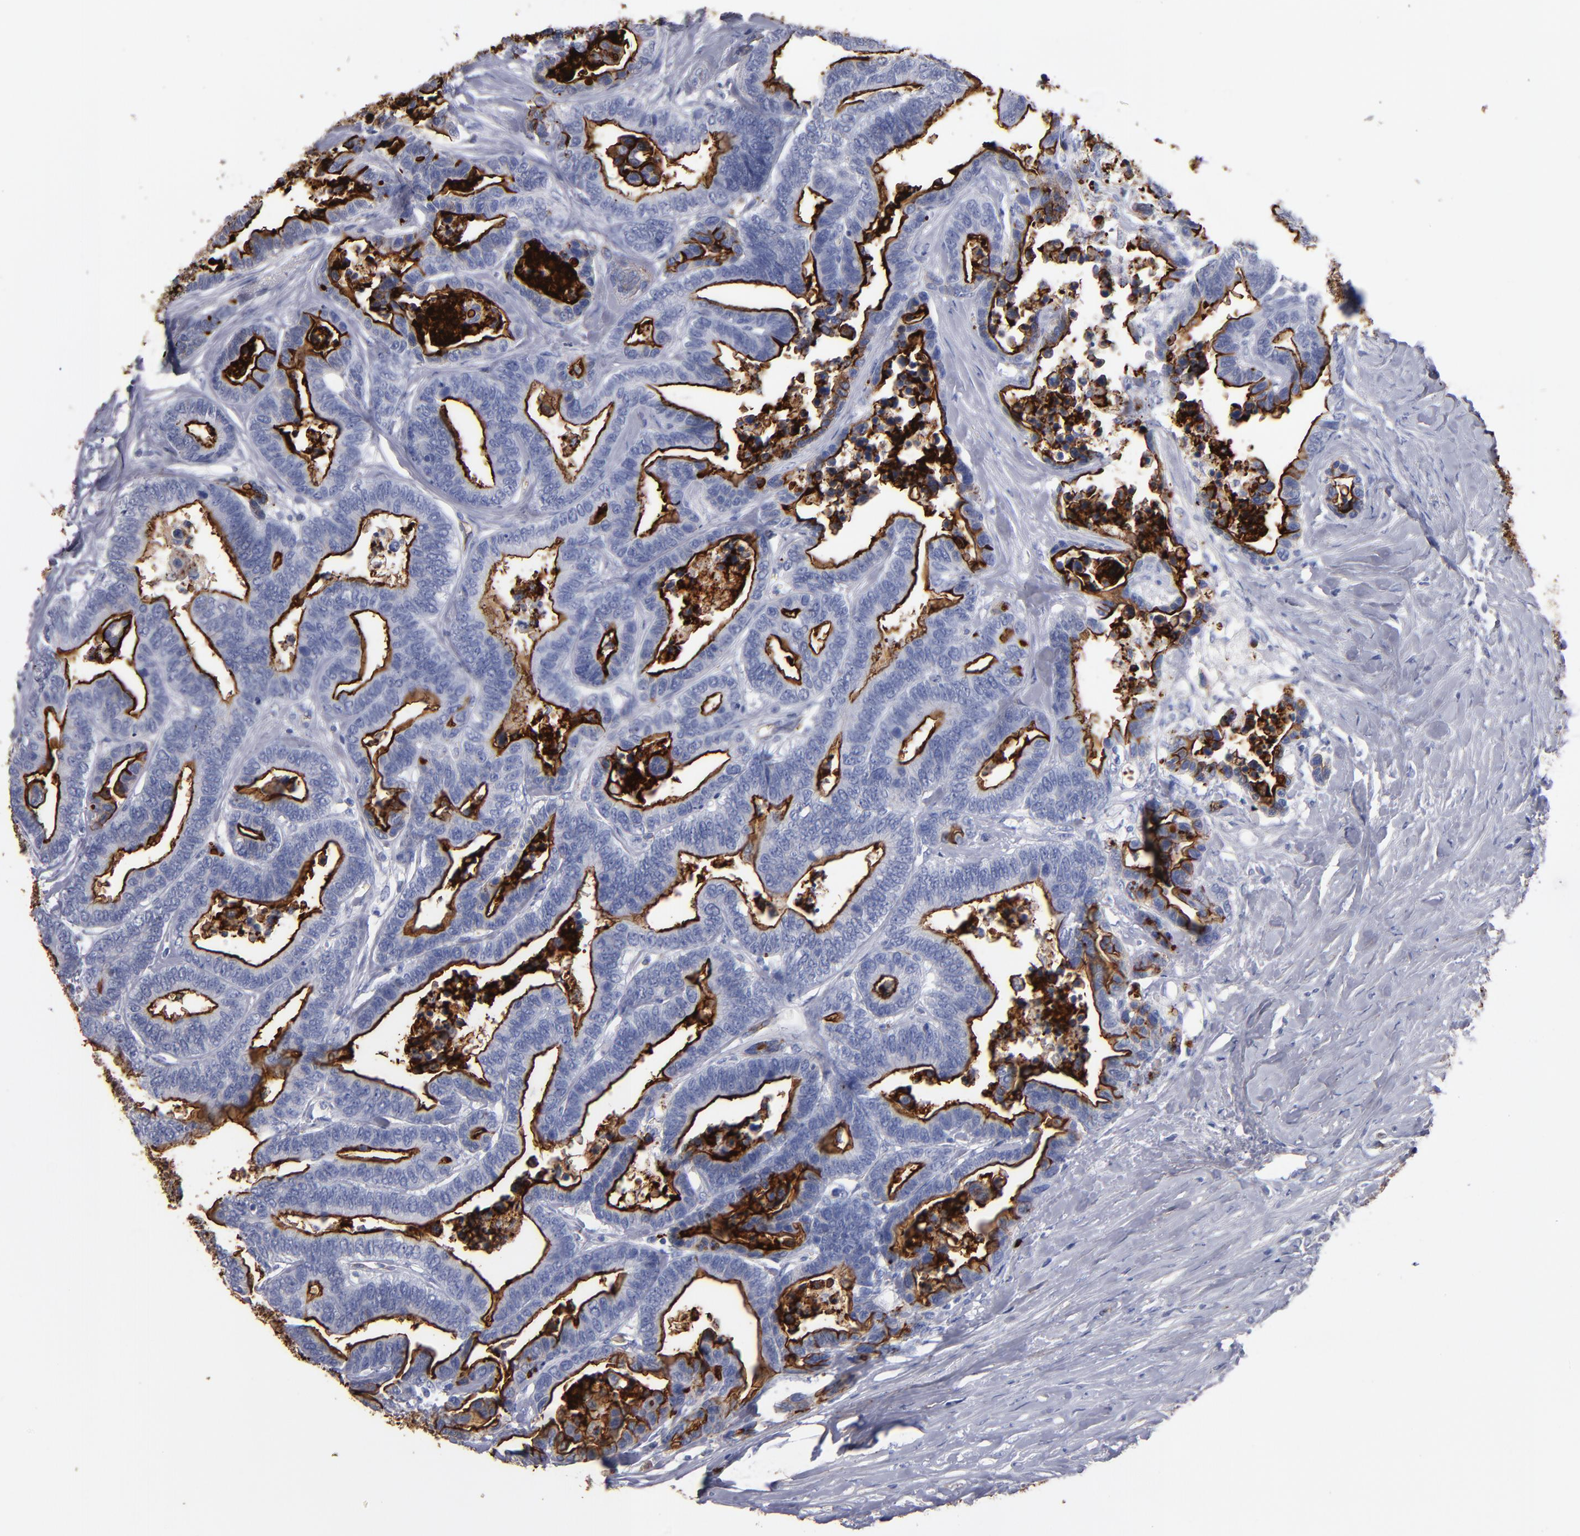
{"staining": {"intensity": "moderate", "quantity": "<25%", "location": "cytoplasmic/membranous"}, "tissue": "colorectal cancer", "cell_type": "Tumor cells", "image_type": "cancer", "snomed": [{"axis": "morphology", "description": "Adenocarcinoma, NOS"}, {"axis": "topography", "description": "Colon"}], "caption": "Immunohistochemistry (IHC) photomicrograph of neoplastic tissue: human adenocarcinoma (colorectal) stained using IHC exhibits low levels of moderate protein expression localized specifically in the cytoplasmic/membranous of tumor cells, appearing as a cytoplasmic/membranous brown color.", "gene": "TM4SF1", "patient": {"sex": "male", "age": 82}}